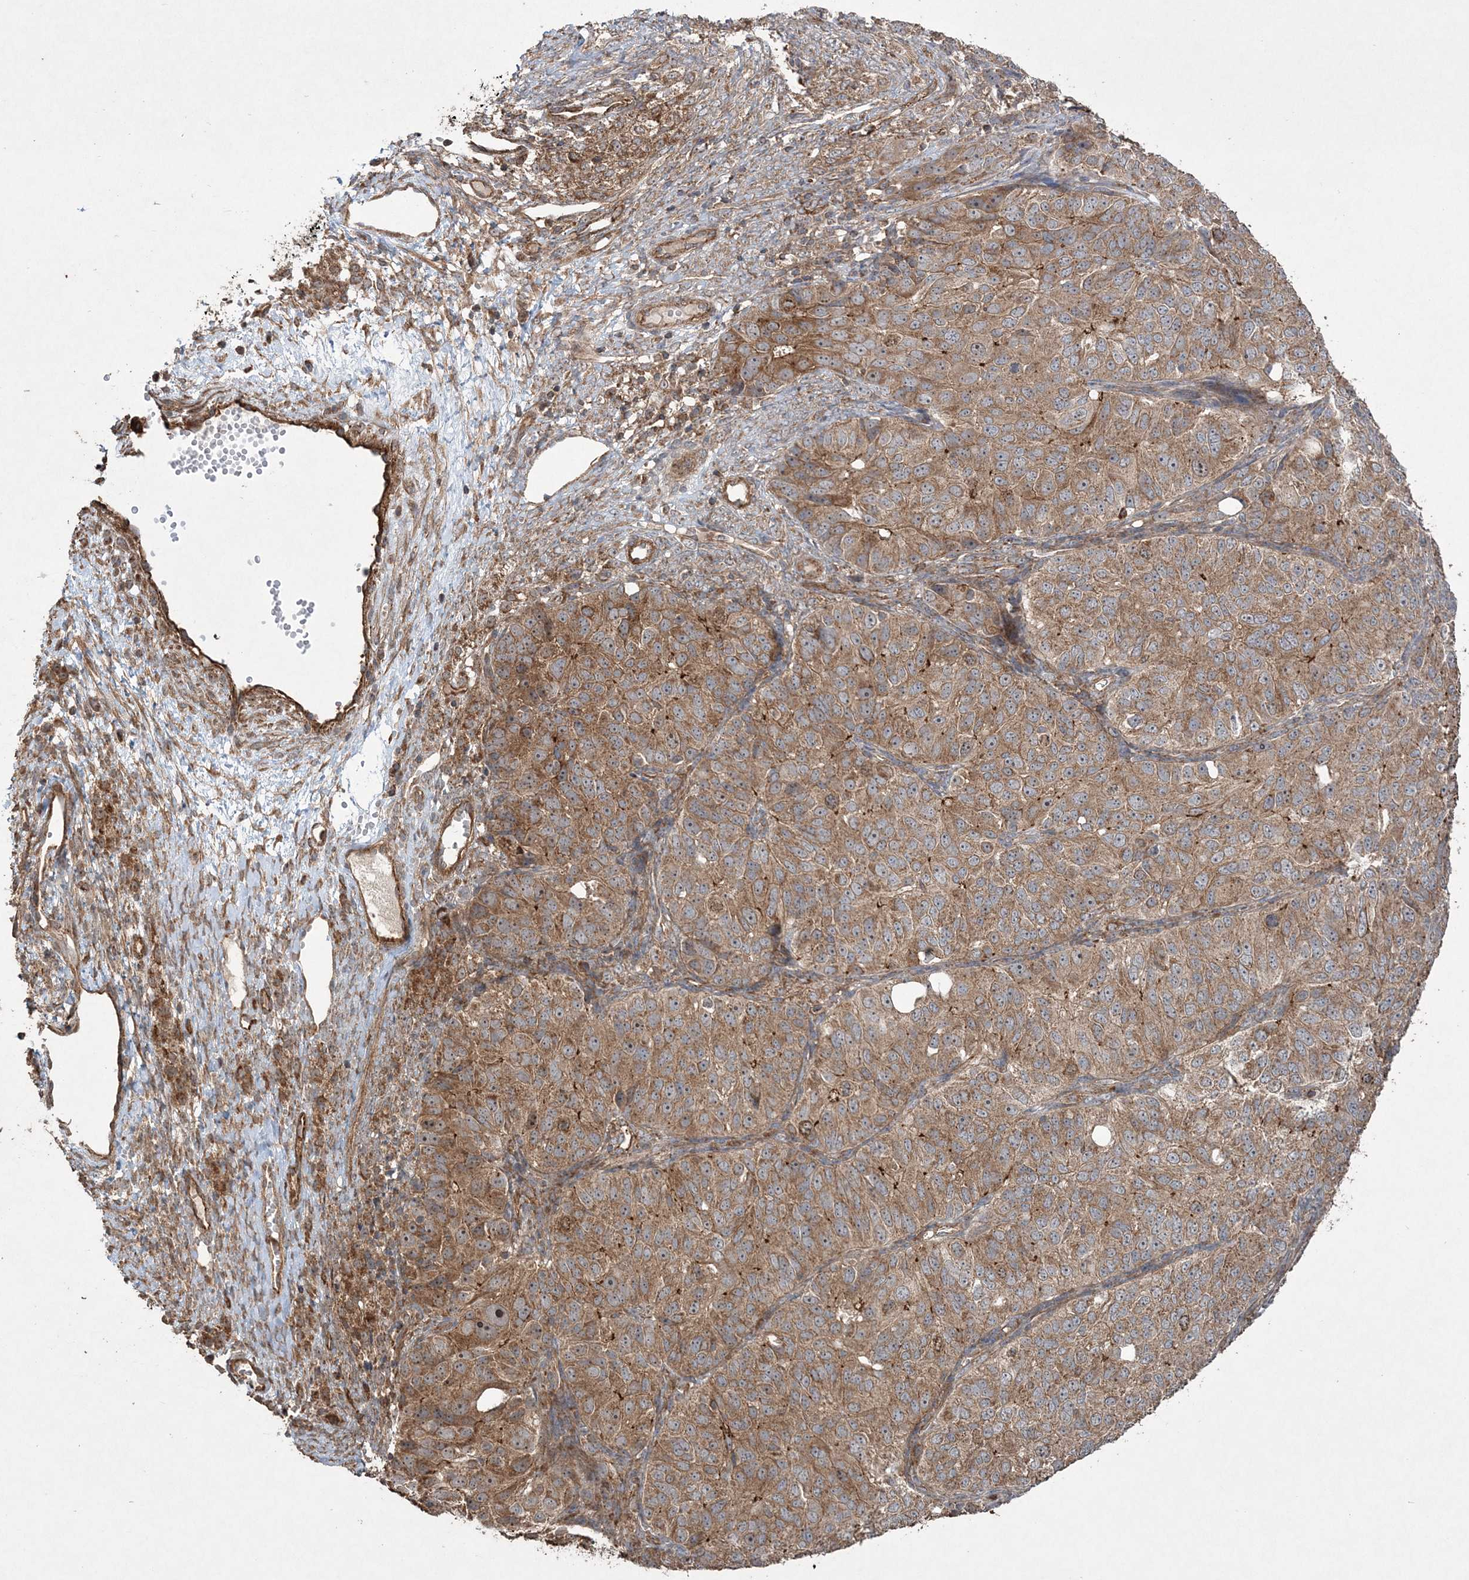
{"staining": {"intensity": "moderate", "quantity": ">75%", "location": "cytoplasmic/membranous"}, "tissue": "ovarian cancer", "cell_type": "Tumor cells", "image_type": "cancer", "snomed": [{"axis": "morphology", "description": "Carcinoma, endometroid"}, {"axis": "topography", "description": "Ovary"}], "caption": "Immunohistochemistry (IHC) staining of endometroid carcinoma (ovarian), which shows medium levels of moderate cytoplasmic/membranous positivity in about >75% of tumor cells indicating moderate cytoplasmic/membranous protein expression. The staining was performed using DAB (3,3'-diaminobenzidine) (brown) for protein detection and nuclei were counterstained in hematoxylin (blue).", "gene": "TTC7A", "patient": {"sex": "female", "age": 51}}